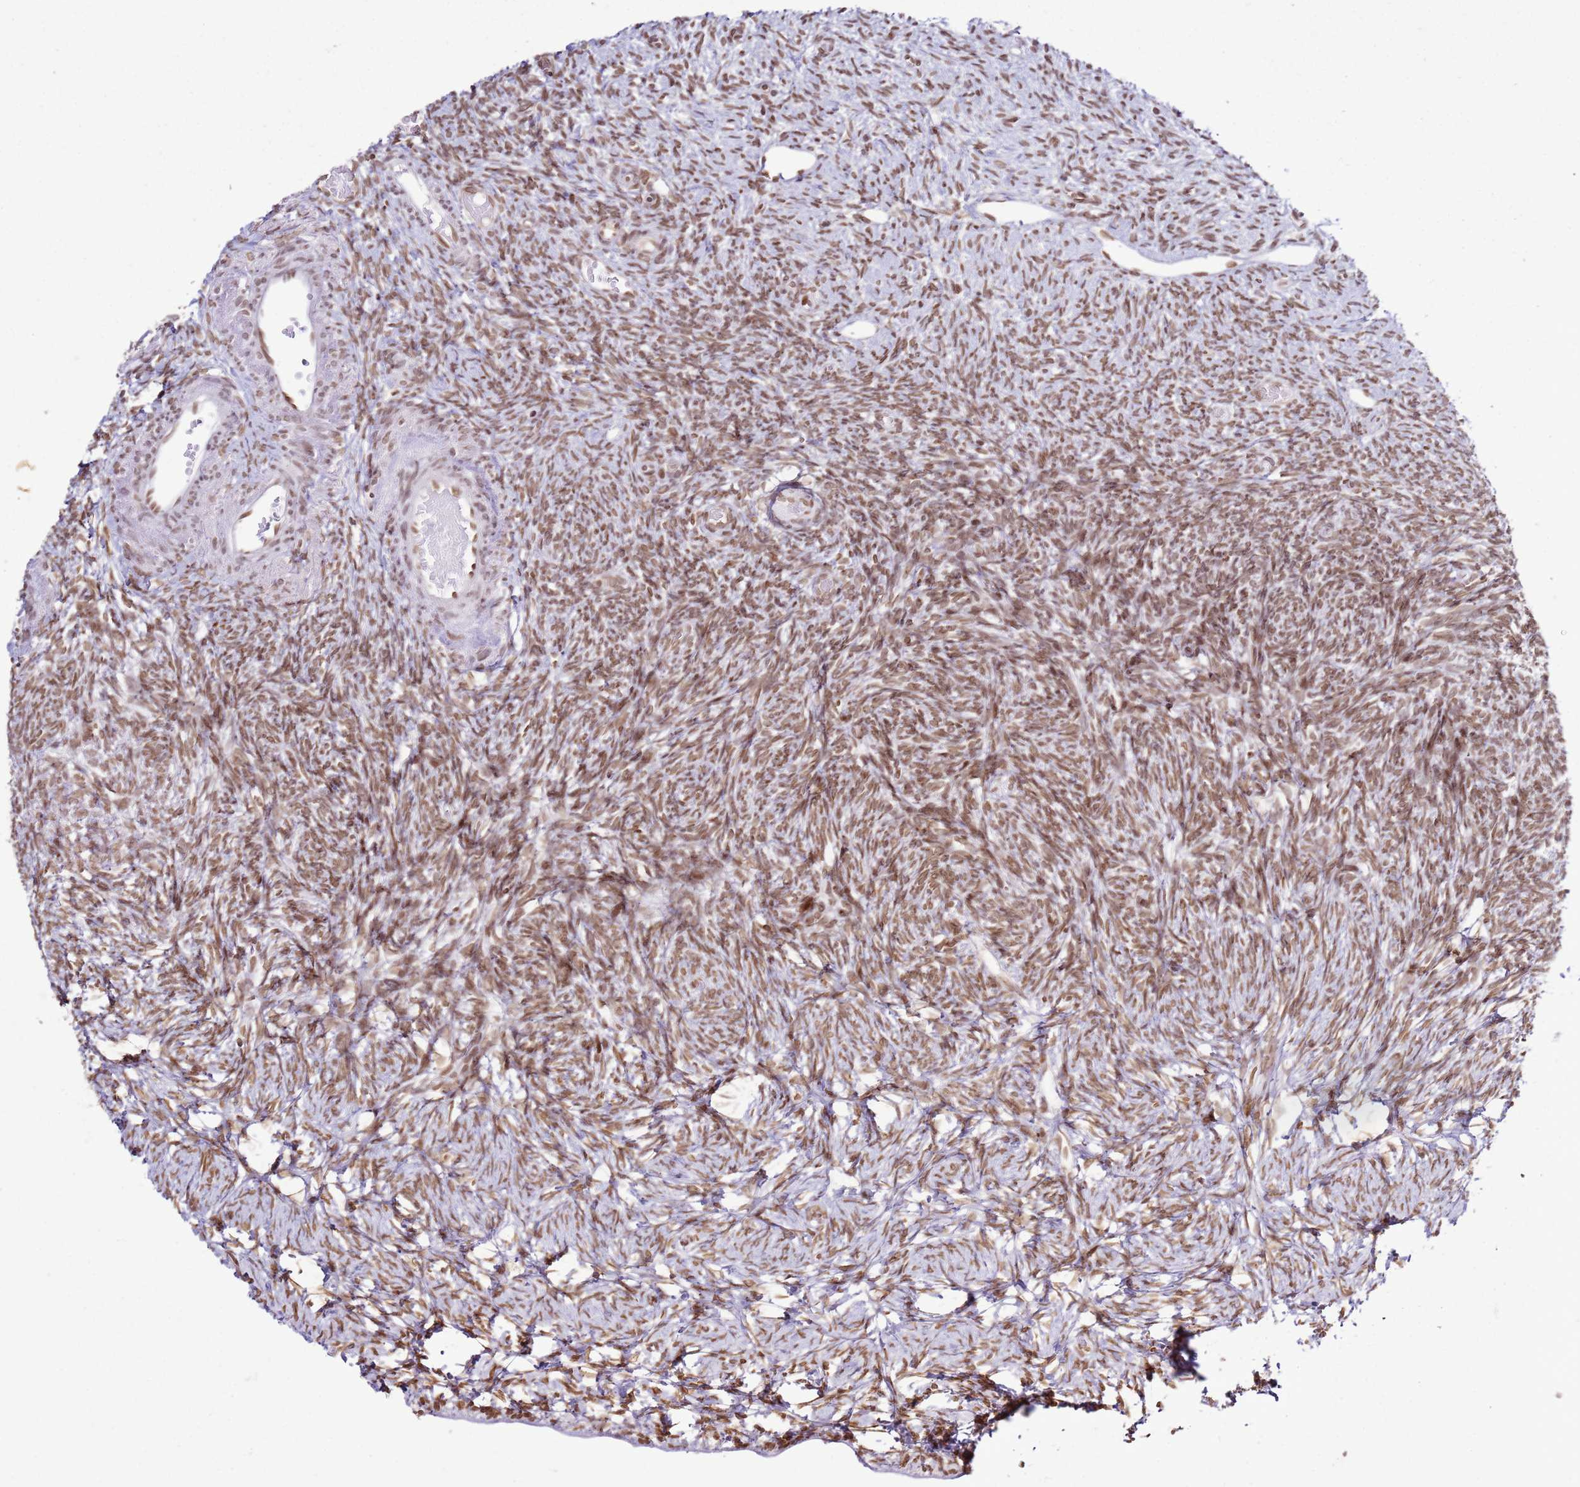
{"staining": {"intensity": "moderate", "quantity": ">75%", "location": "nuclear"}, "tissue": "ovary", "cell_type": "Ovarian stroma cells", "image_type": "normal", "snomed": [{"axis": "morphology", "description": "Normal tissue, NOS"}, {"axis": "topography", "description": "Ovary"}], "caption": "DAB immunohistochemical staining of normal ovary displays moderate nuclear protein staining in approximately >75% of ovarian stroma cells.", "gene": "POU6F1", "patient": {"sex": "female", "age": 39}}